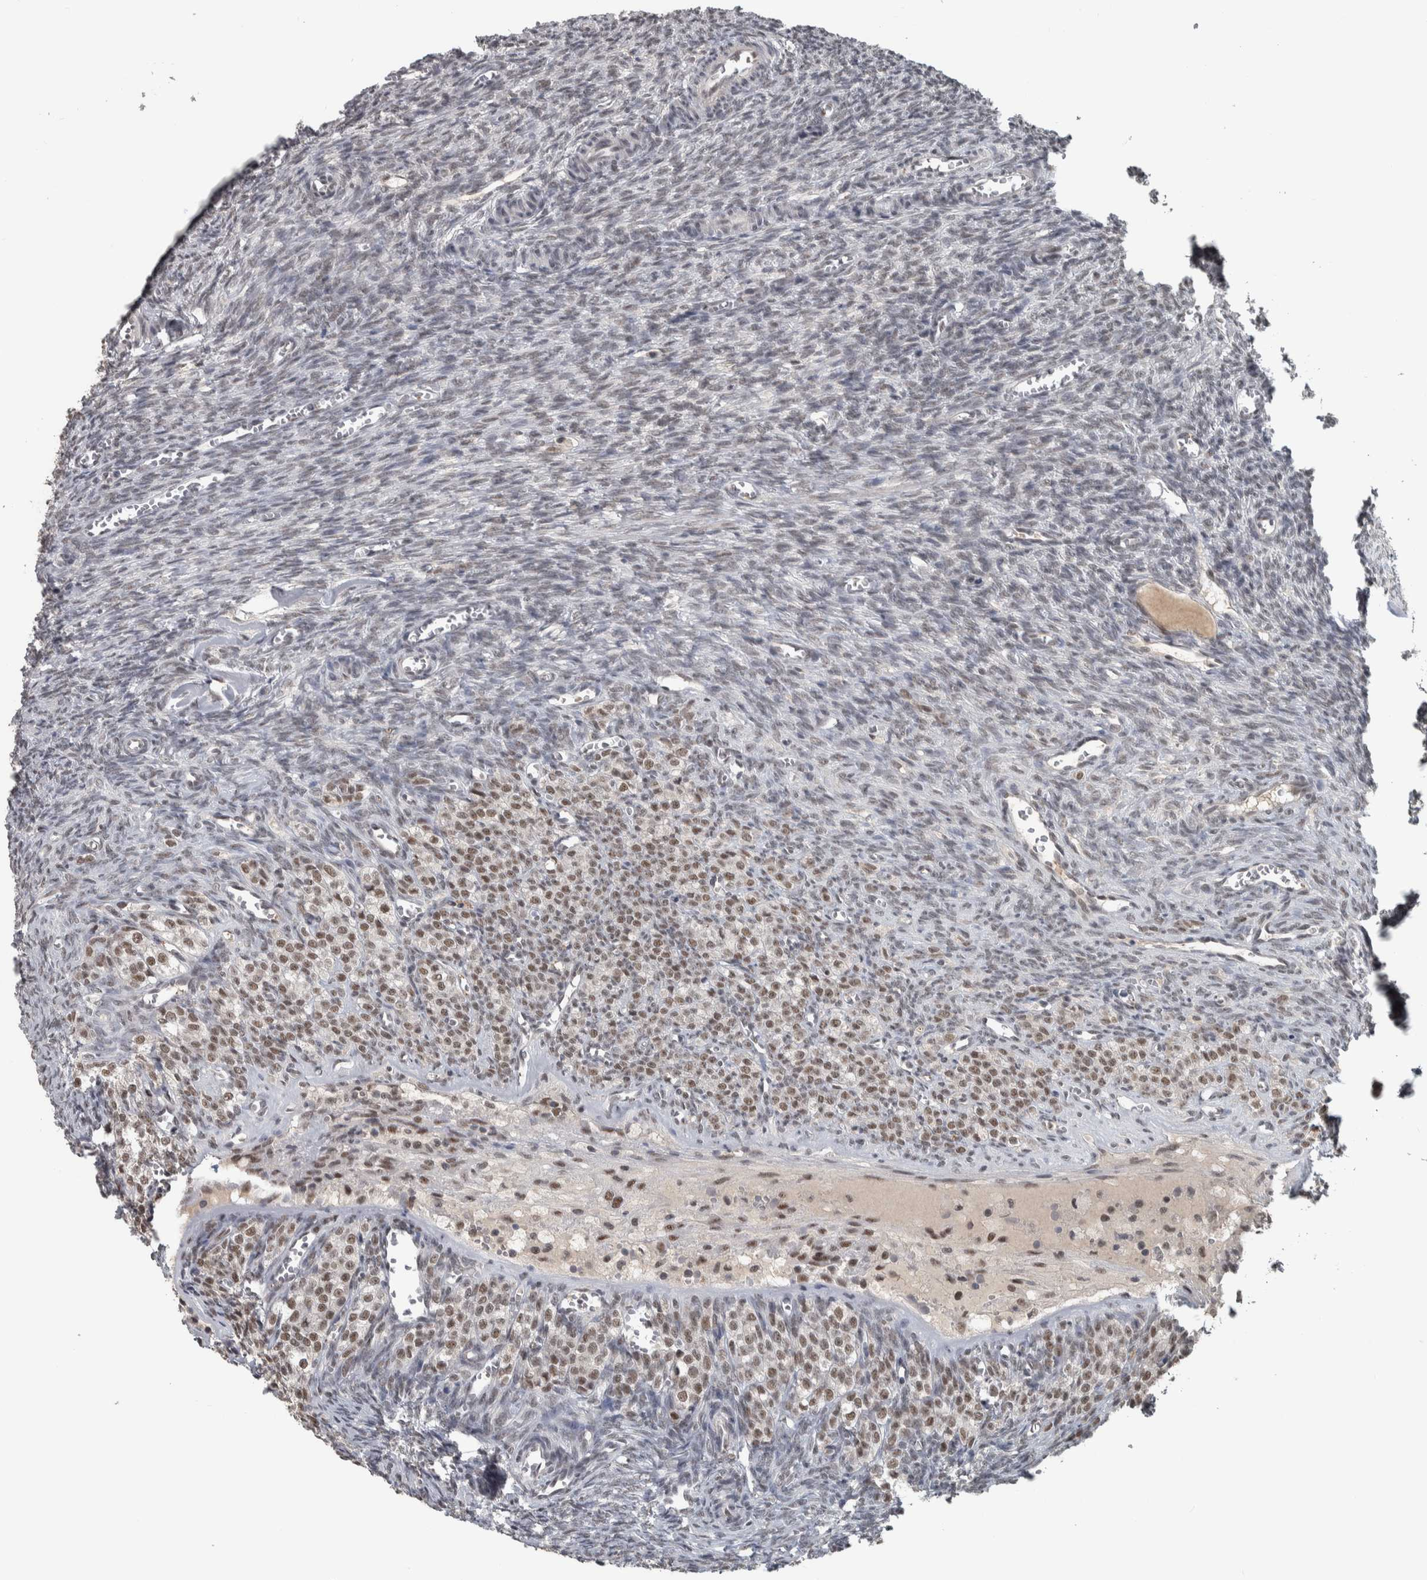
{"staining": {"intensity": "moderate", "quantity": ">75%", "location": "nuclear"}, "tissue": "ovary", "cell_type": "Follicle cells", "image_type": "normal", "snomed": [{"axis": "morphology", "description": "Normal tissue, NOS"}, {"axis": "topography", "description": "Ovary"}], "caption": "Approximately >75% of follicle cells in benign ovary exhibit moderate nuclear protein expression as visualized by brown immunohistochemical staining.", "gene": "DDX42", "patient": {"sex": "female", "age": 27}}